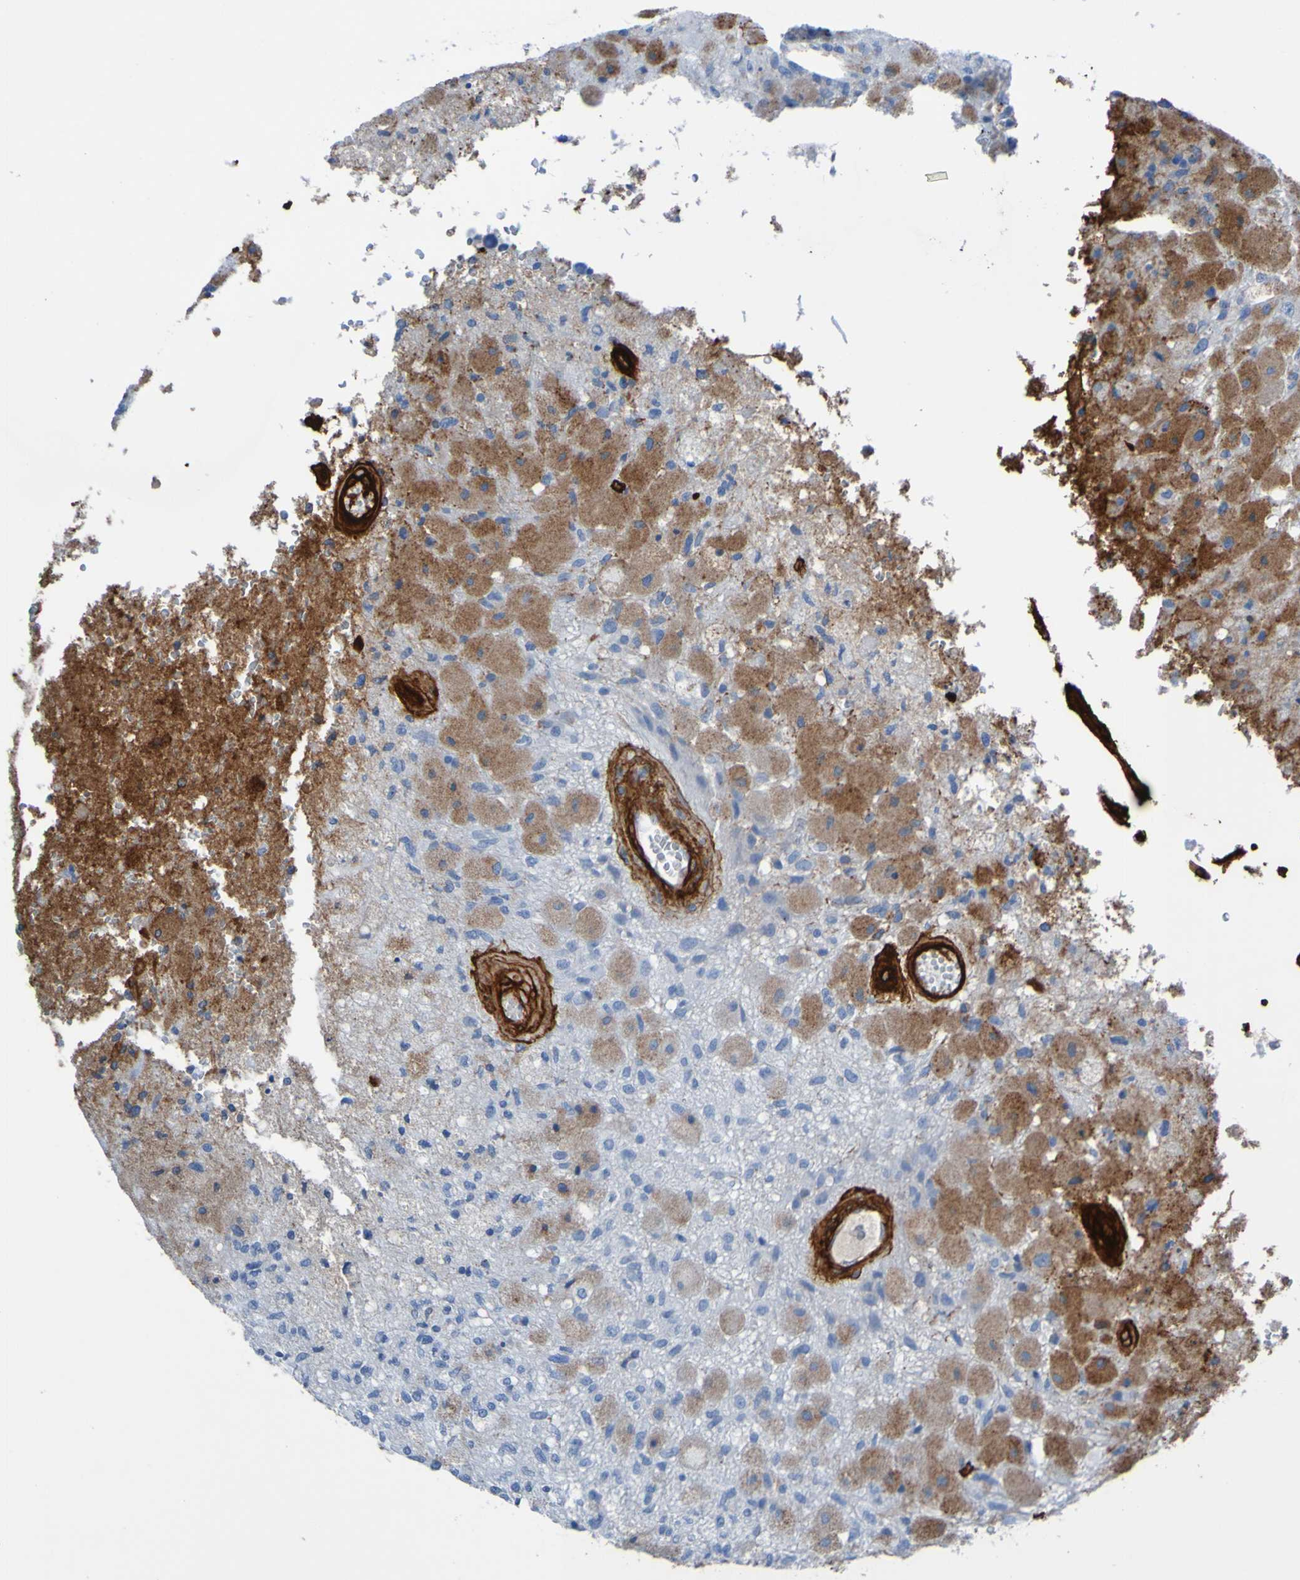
{"staining": {"intensity": "moderate", "quantity": "25%-75%", "location": "cytoplasmic/membranous"}, "tissue": "glioma", "cell_type": "Tumor cells", "image_type": "cancer", "snomed": [{"axis": "morphology", "description": "Normal tissue, NOS"}, {"axis": "morphology", "description": "Glioma, malignant, High grade"}, {"axis": "topography", "description": "Cerebral cortex"}], "caption": "High-grade glioma (malignant) stained with a protein marker reveals moderate staining in tumor cells.", "gene": "COL4A2", "patient": {"sex": "male", "age": 77}}